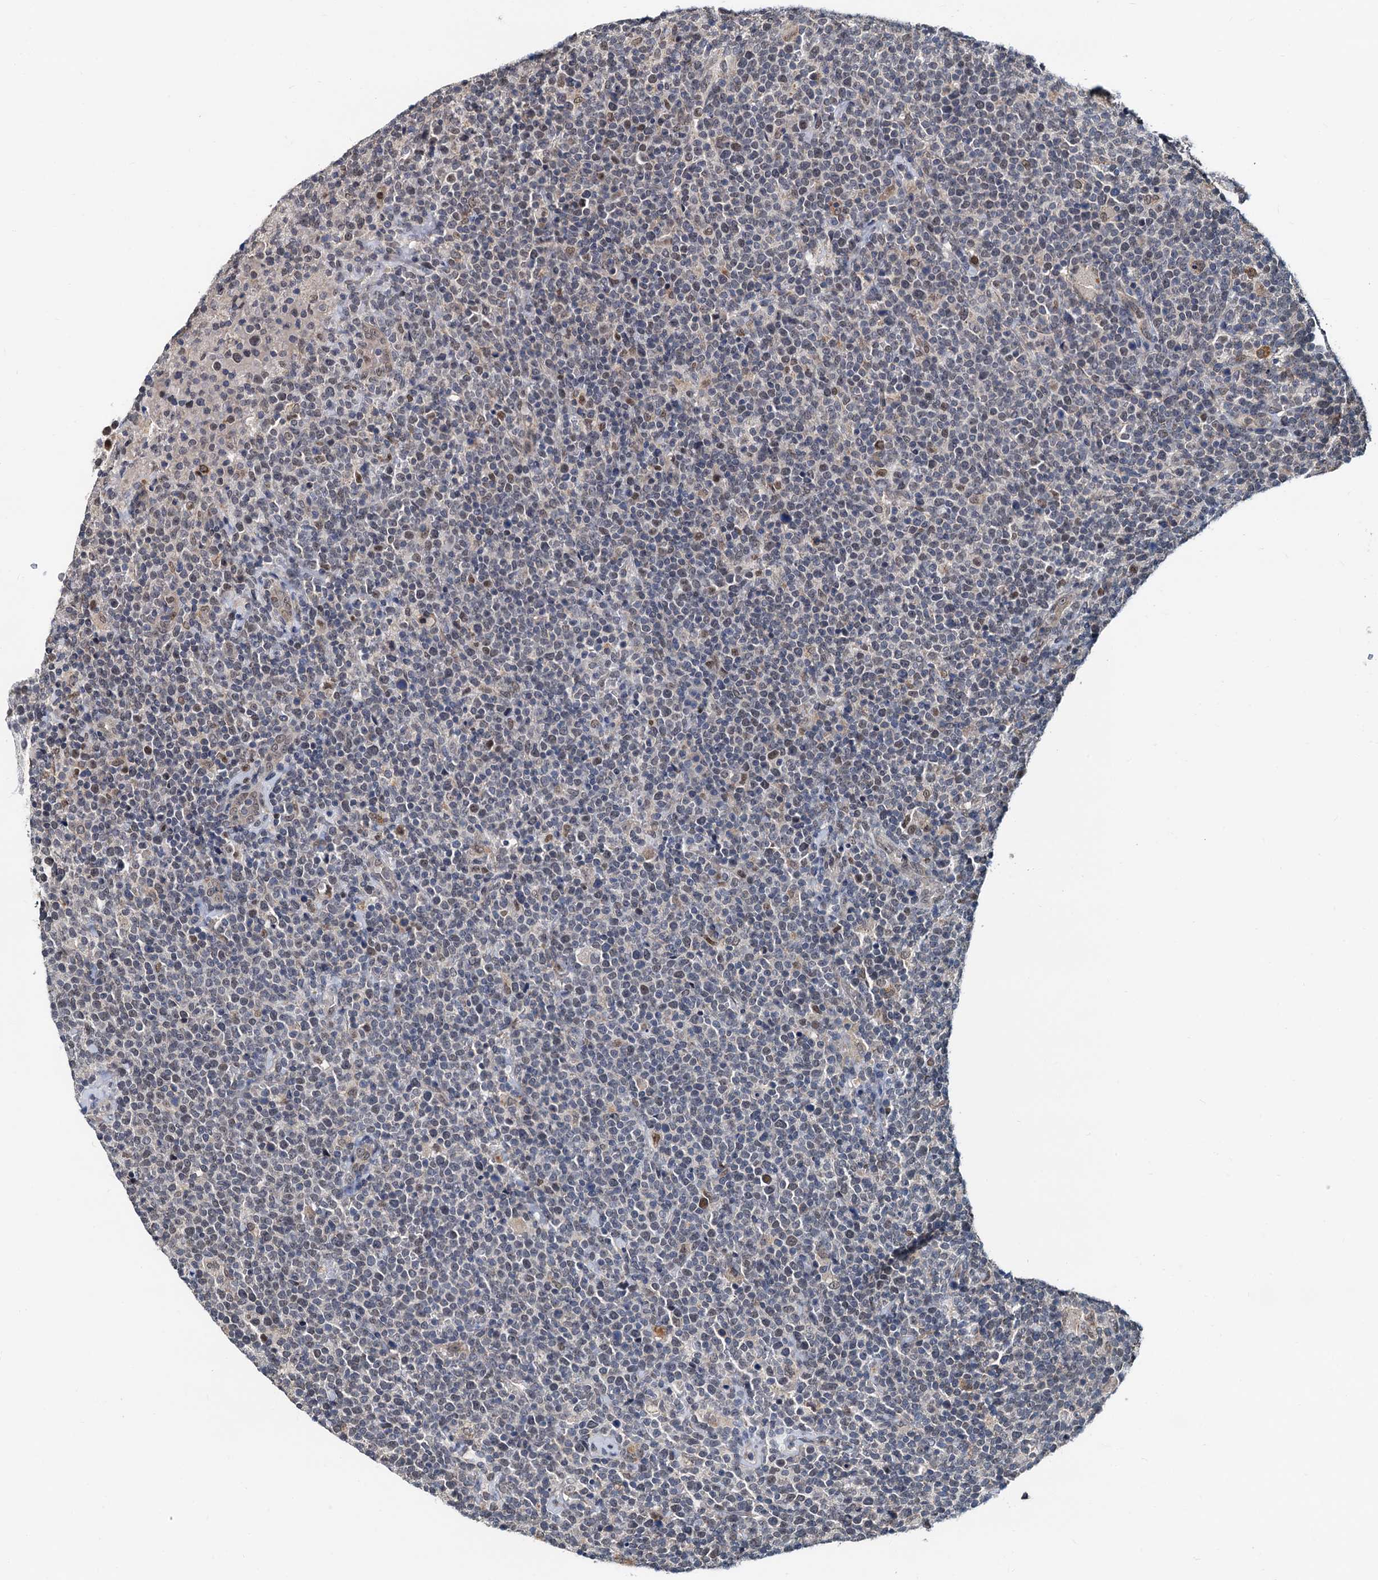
{"staining": {"intensity": "negative", "quantity": "none", "location": "none"}, "tissue": "lymphoma", "cell_type": "Tumor cells", "image_type": "cancer", "snomed": [{"axis": "morphology", "description": "Malignant lymphoma, non-Hodgkin's type, High grade"}, {"axis": "topography", "description": "Lymph node"}], "caption": "There is no significant staining in tumor cells of malignant lymphoma, non-Hodgkin's type (high-grade).", "gene": "MCMBP", "patient": {"sex": "male", "age": 61}}